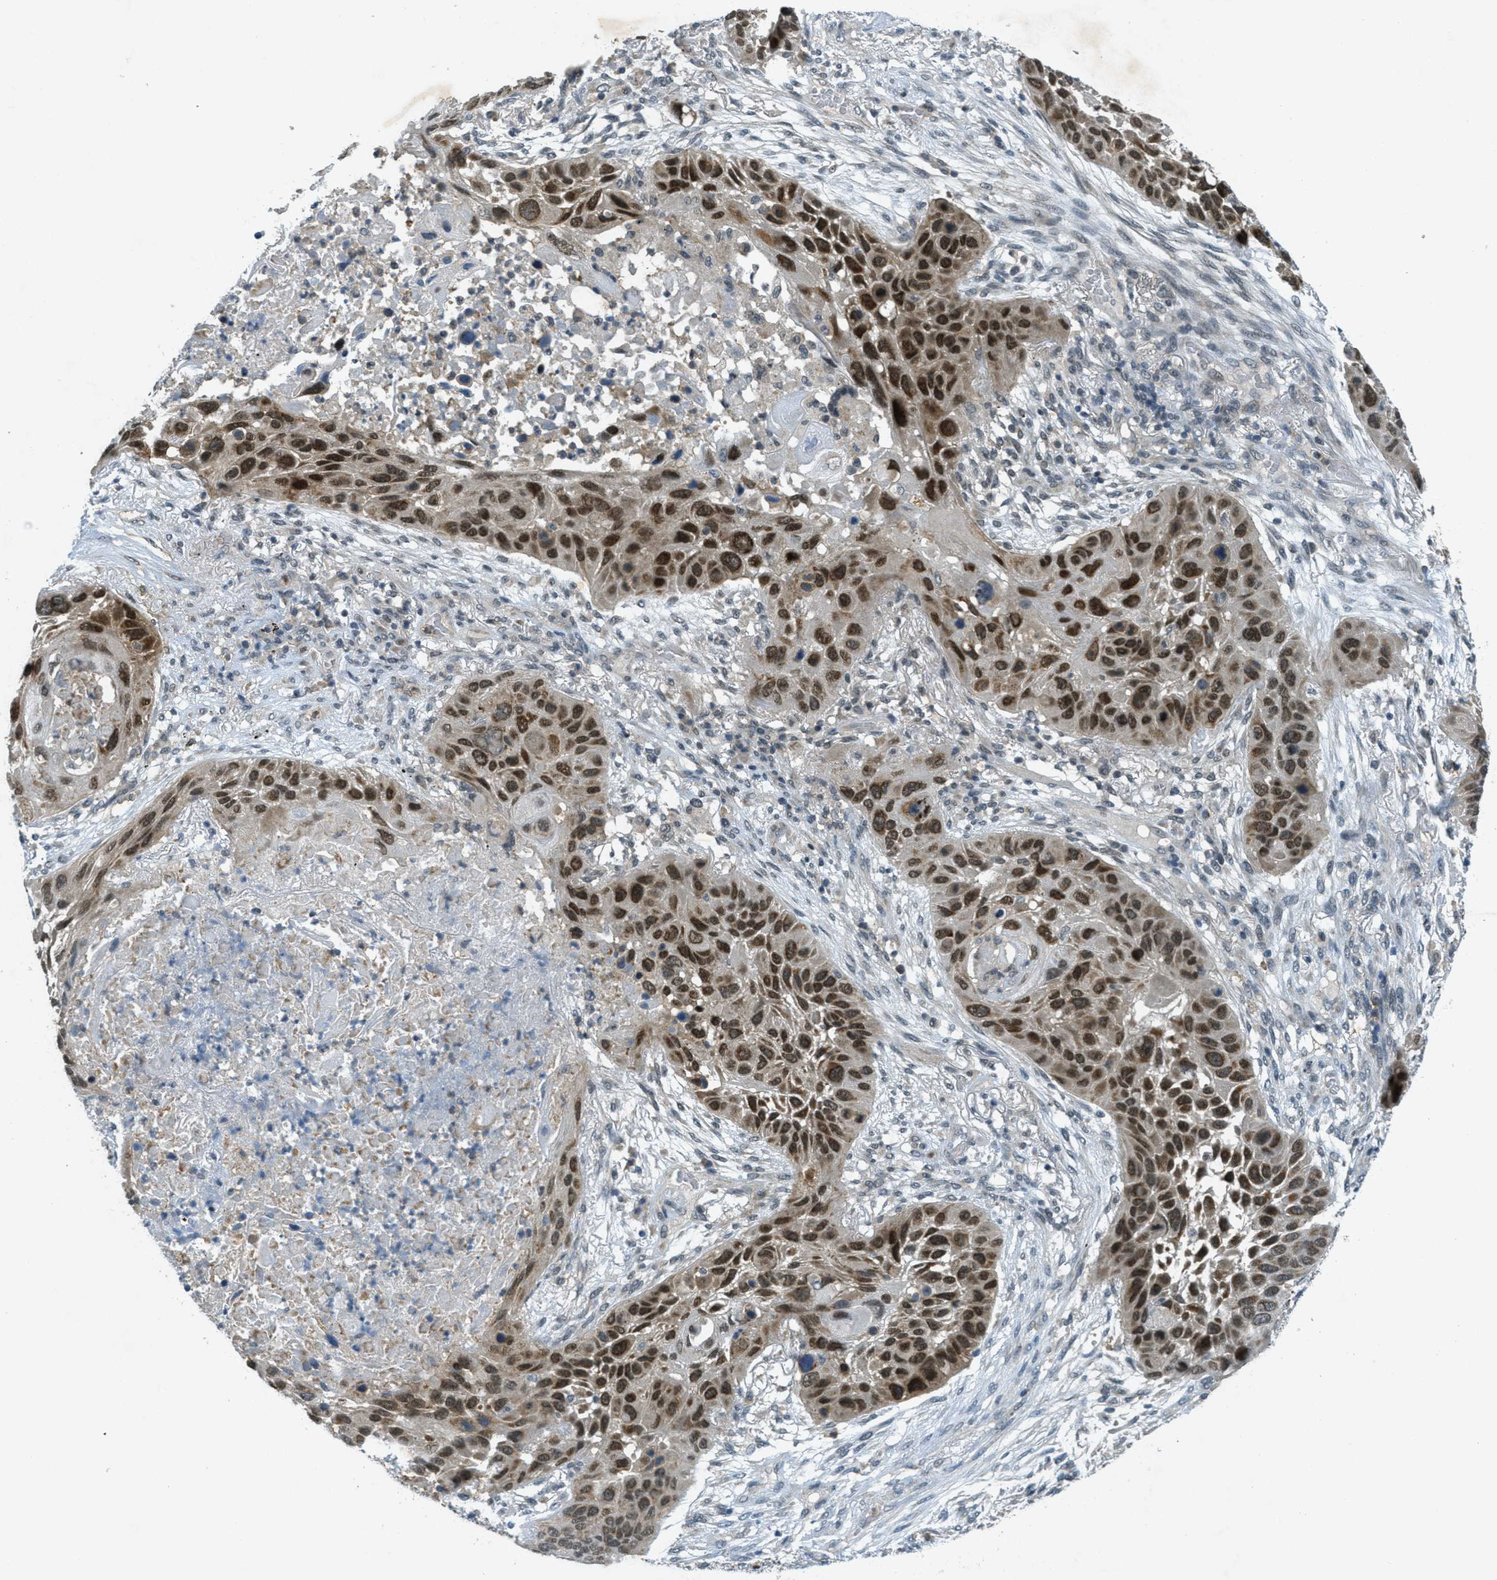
{"staining": {"intensity": "strong", "quantity": ">75%", "location": "nuclear"}, "tissue": "lung cancer", "cell_type": "Tumor cells", "image_type": "cancer", "snomed": [{"axis": "morphology", "description": "Squamous cell carcinoma, NOS"}, {"axis": "topography", "description": "Lung"}], "caption": "Lung cancer (squamous cell carcinoma) stained with DAB IHC reveals high levels of strong nuclear staining in approximately >75% of tumor cells.", "gene": "TCF20", "patient": {"sex": "male", "age": 57}}